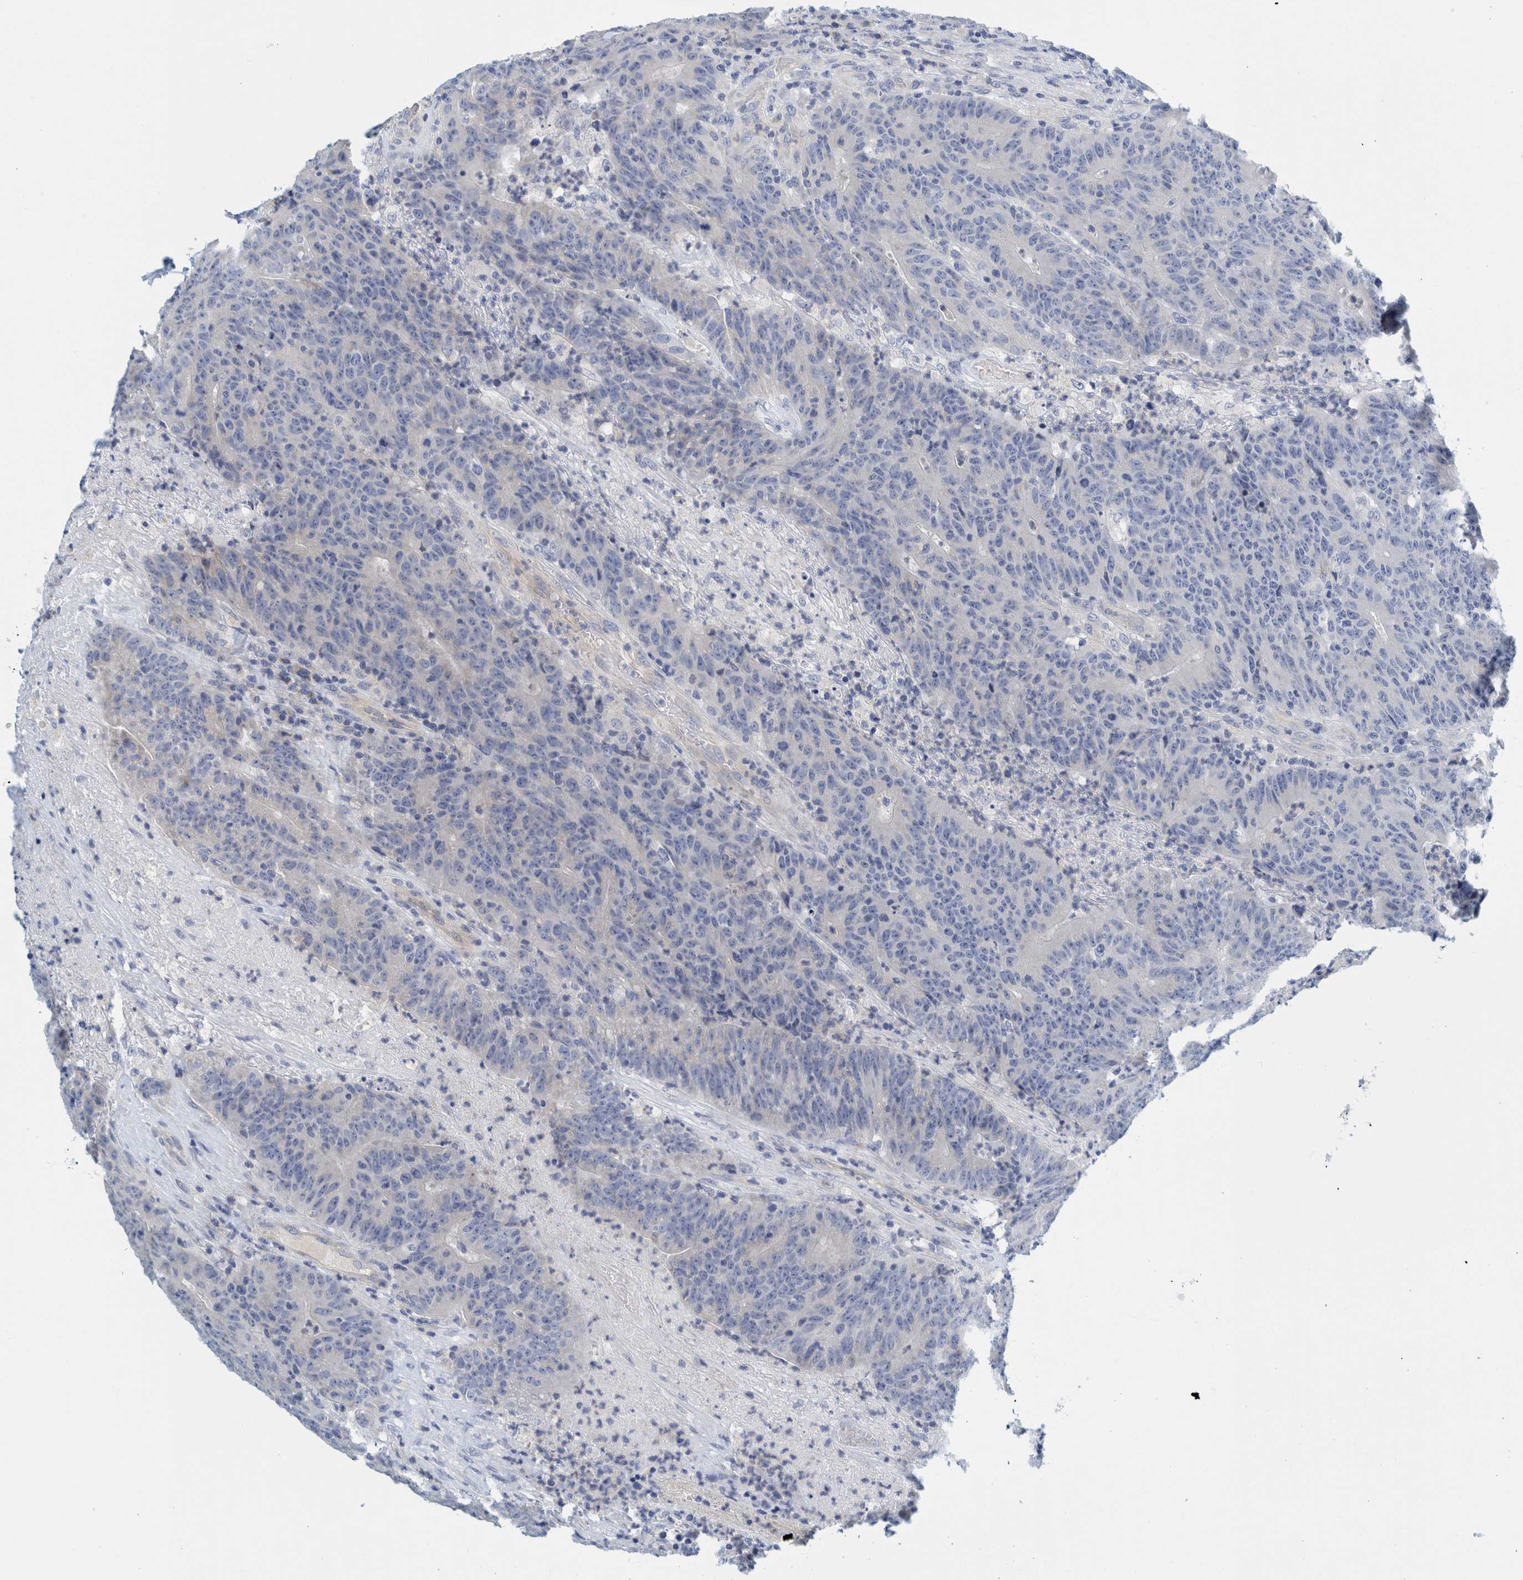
{"staining": {"intensity": "negative", "quantity": "none", "location": "none"}, "tissue": "colorectal cancer", "cell_type": "Tumor cells", "image_type": "cancer", "snomed": [{"axis": "morphology", "description": "Normal tissue, NOS"}, {"axis": "morphology", "description": "Adenocarcinoma, NOS"}, {"axis": "topography", "description": "Colon"}], "caption": "Immunohistochemistry photomicrograph of human colorectal cancer (adenocarcinoma) stained for a protein (brown), which displays no expression in tumor cells.", "gene": "ZNF324B", "patient": {"sex": "female", "age": 75}}